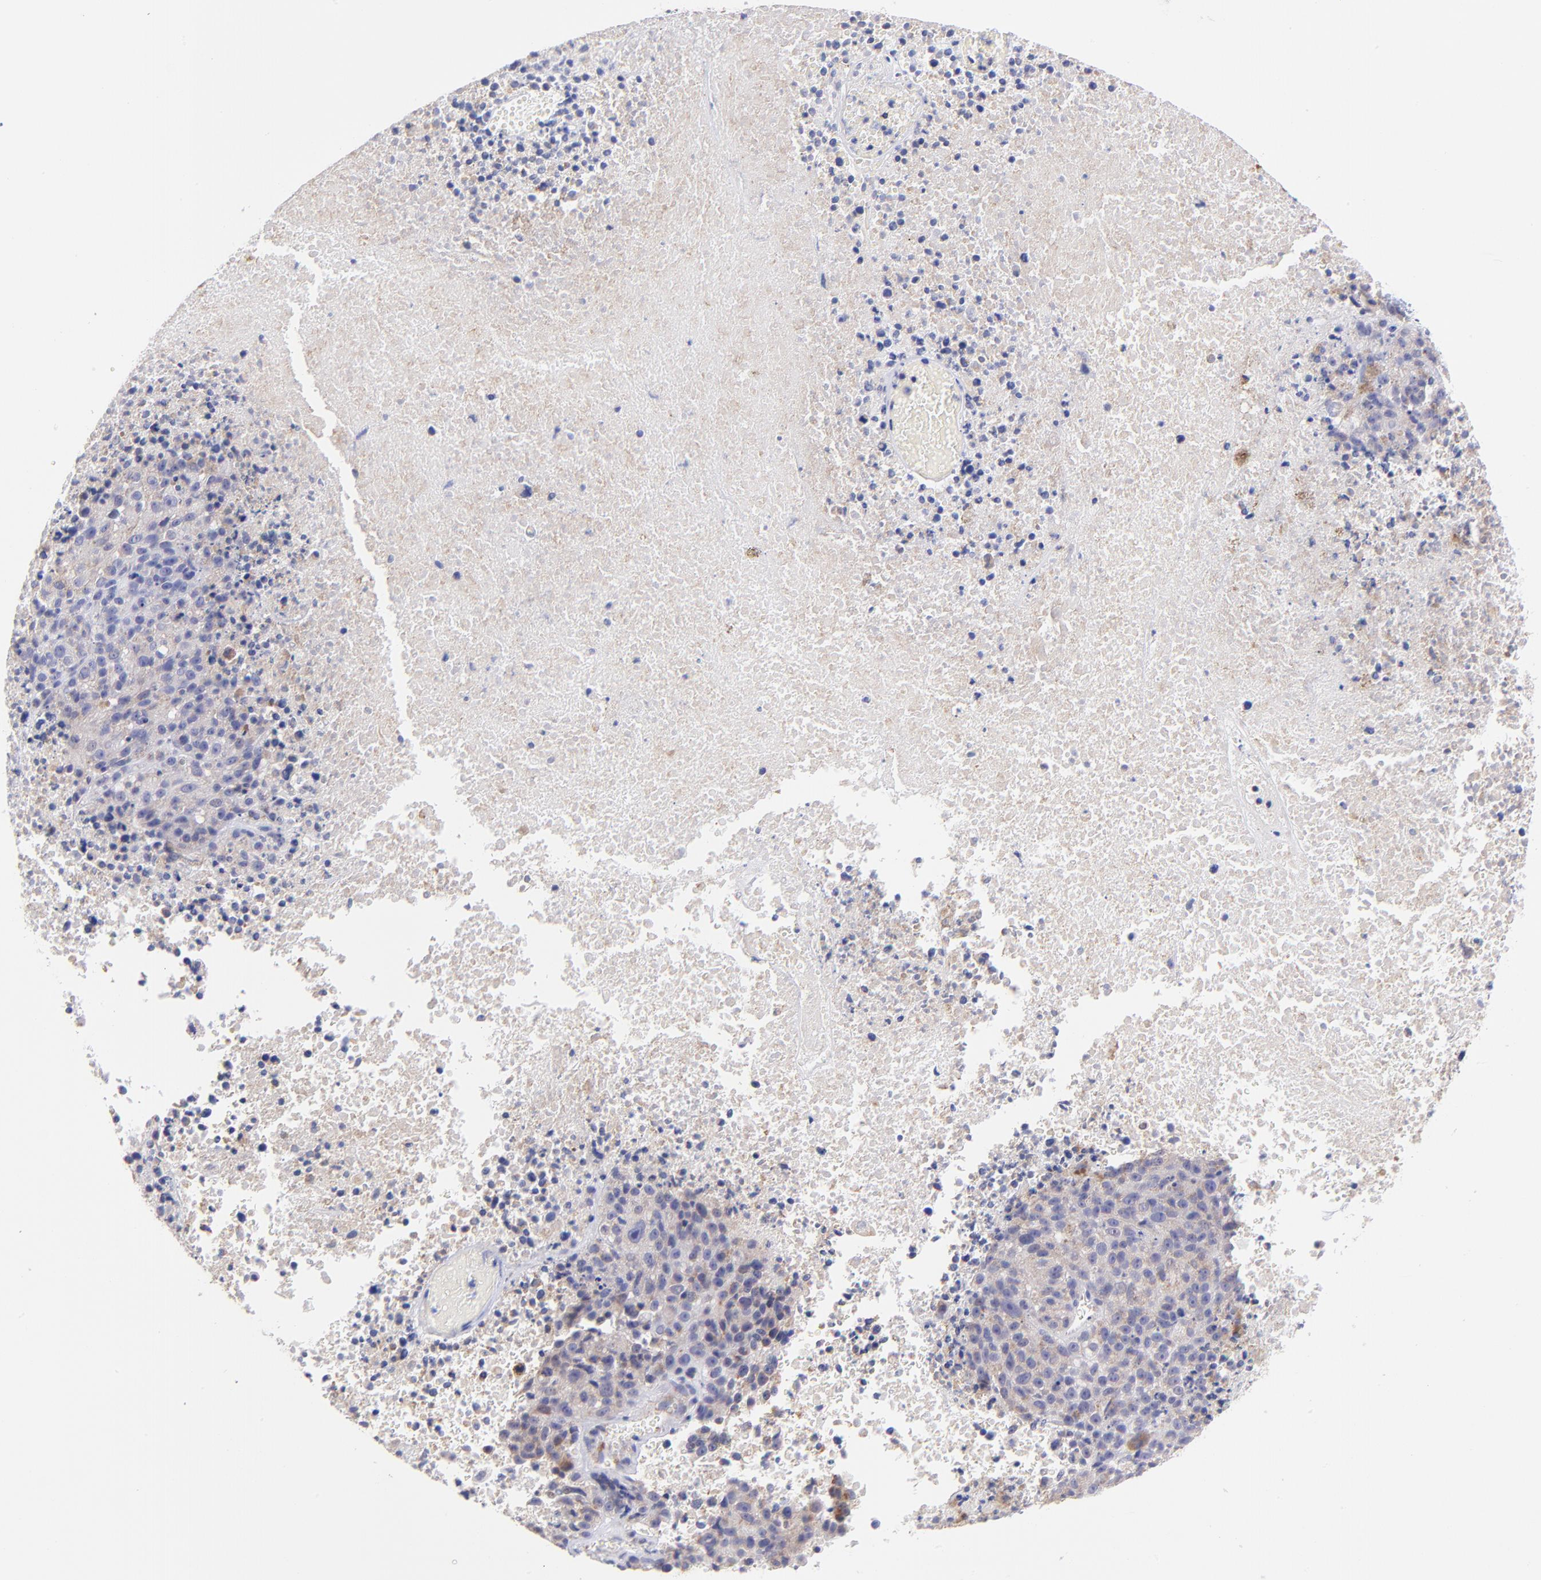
{"staining": {"intensity": "weak", "quantity": "25%-75%", "location": "cytoplasmic/membranous"}, "tissue": "melanoma", "cell_type": "Tumor cells", "image_type": "cancer", "snomed": [{"axis": "morphology", "description": "Malignant melanoma, Metastatic site"}, {"axis": "topography", "description": "Cerebral cortex"}], "caption": "Human malignant melanoma (metastatic site) stained for a protein (brown) shows weak cytoplasmic/membranous positive staining in about 25%-75% of tumor cells.", "gene": "NDUFB7", "patient": {"sex": "female", "age": 52}}